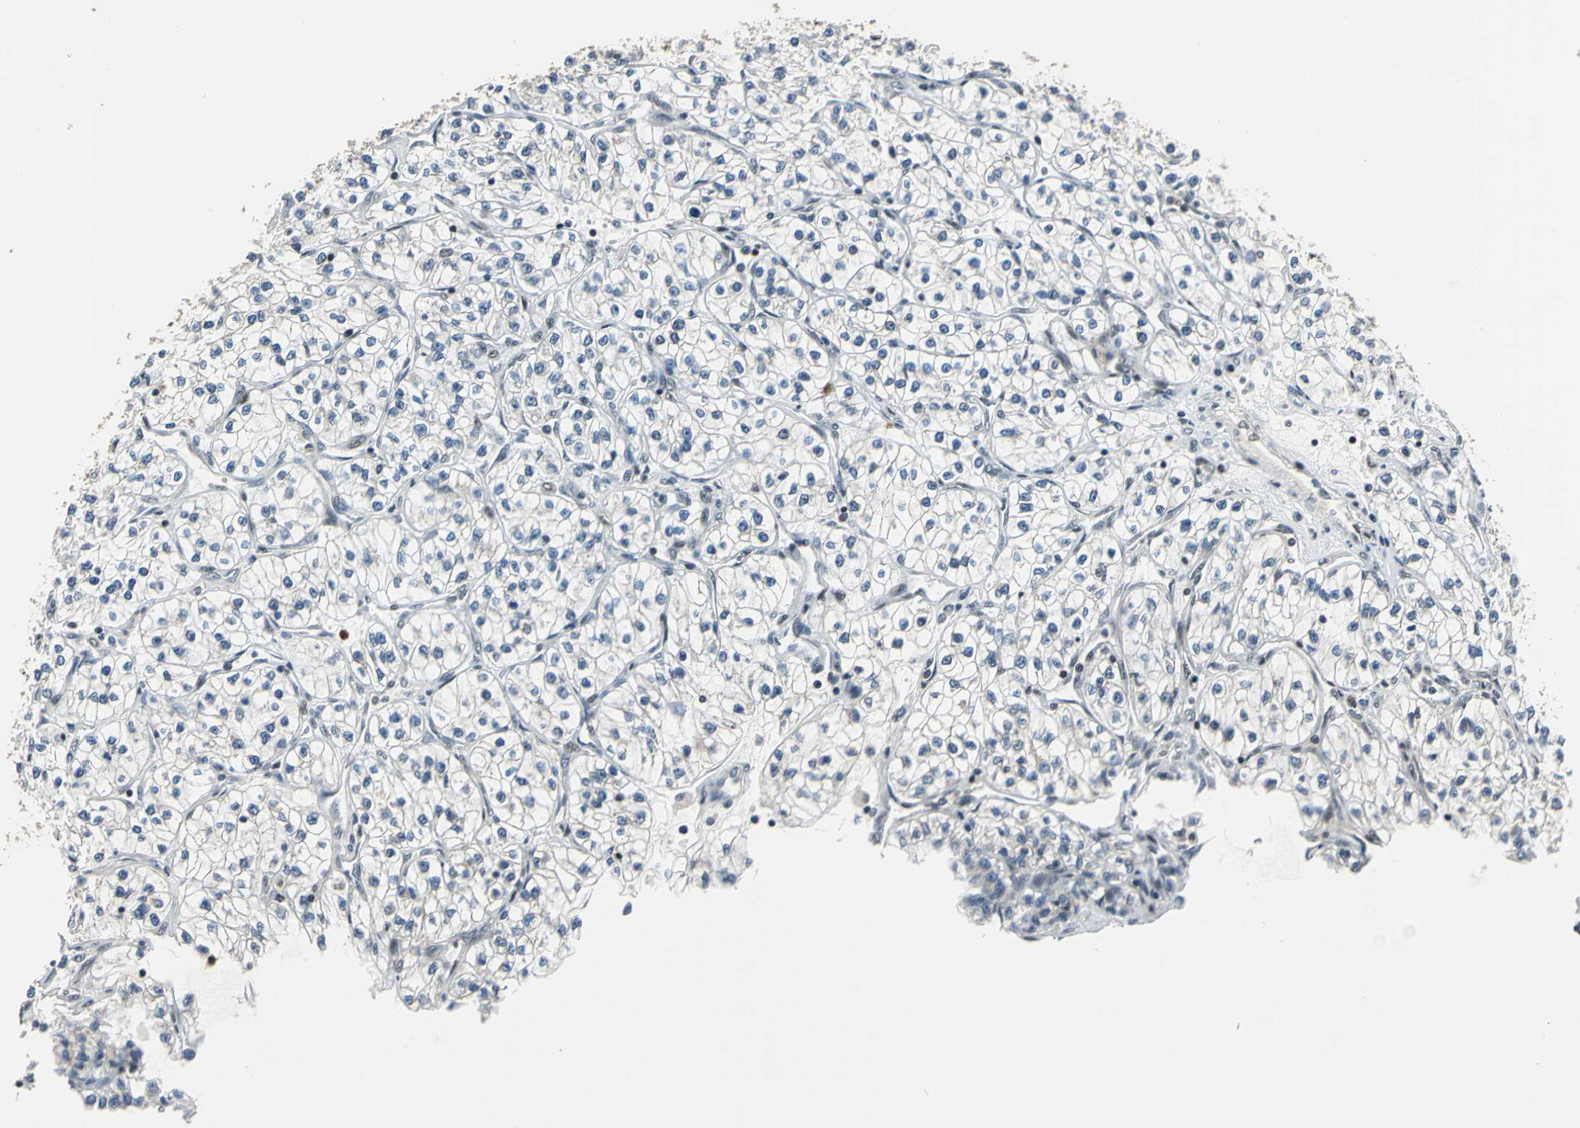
{"staining": {"intensity": "weak", "quantity": "<25%", "location": "nuclear"}, "tissue": "renal cancer", "cell_type": "Tumor cells", "image_type": "cancer", "snomed": [{"axis": "morphology", "description": "Adenocarcinoma, NOS"}, {"axis": "topography", "description": "Kidney"}], "caption": "Renal cancer (adenocarcinoma) was stained to show a protein in brown. There is no significant expression in tumor cells. (DAB (3,3'-diaminobenzidine) immunohistochemistry (IHC) with hematoxylin counter stain).", "gene": "BCLAF1", "patient": {"sex": "female", "age": 57}}